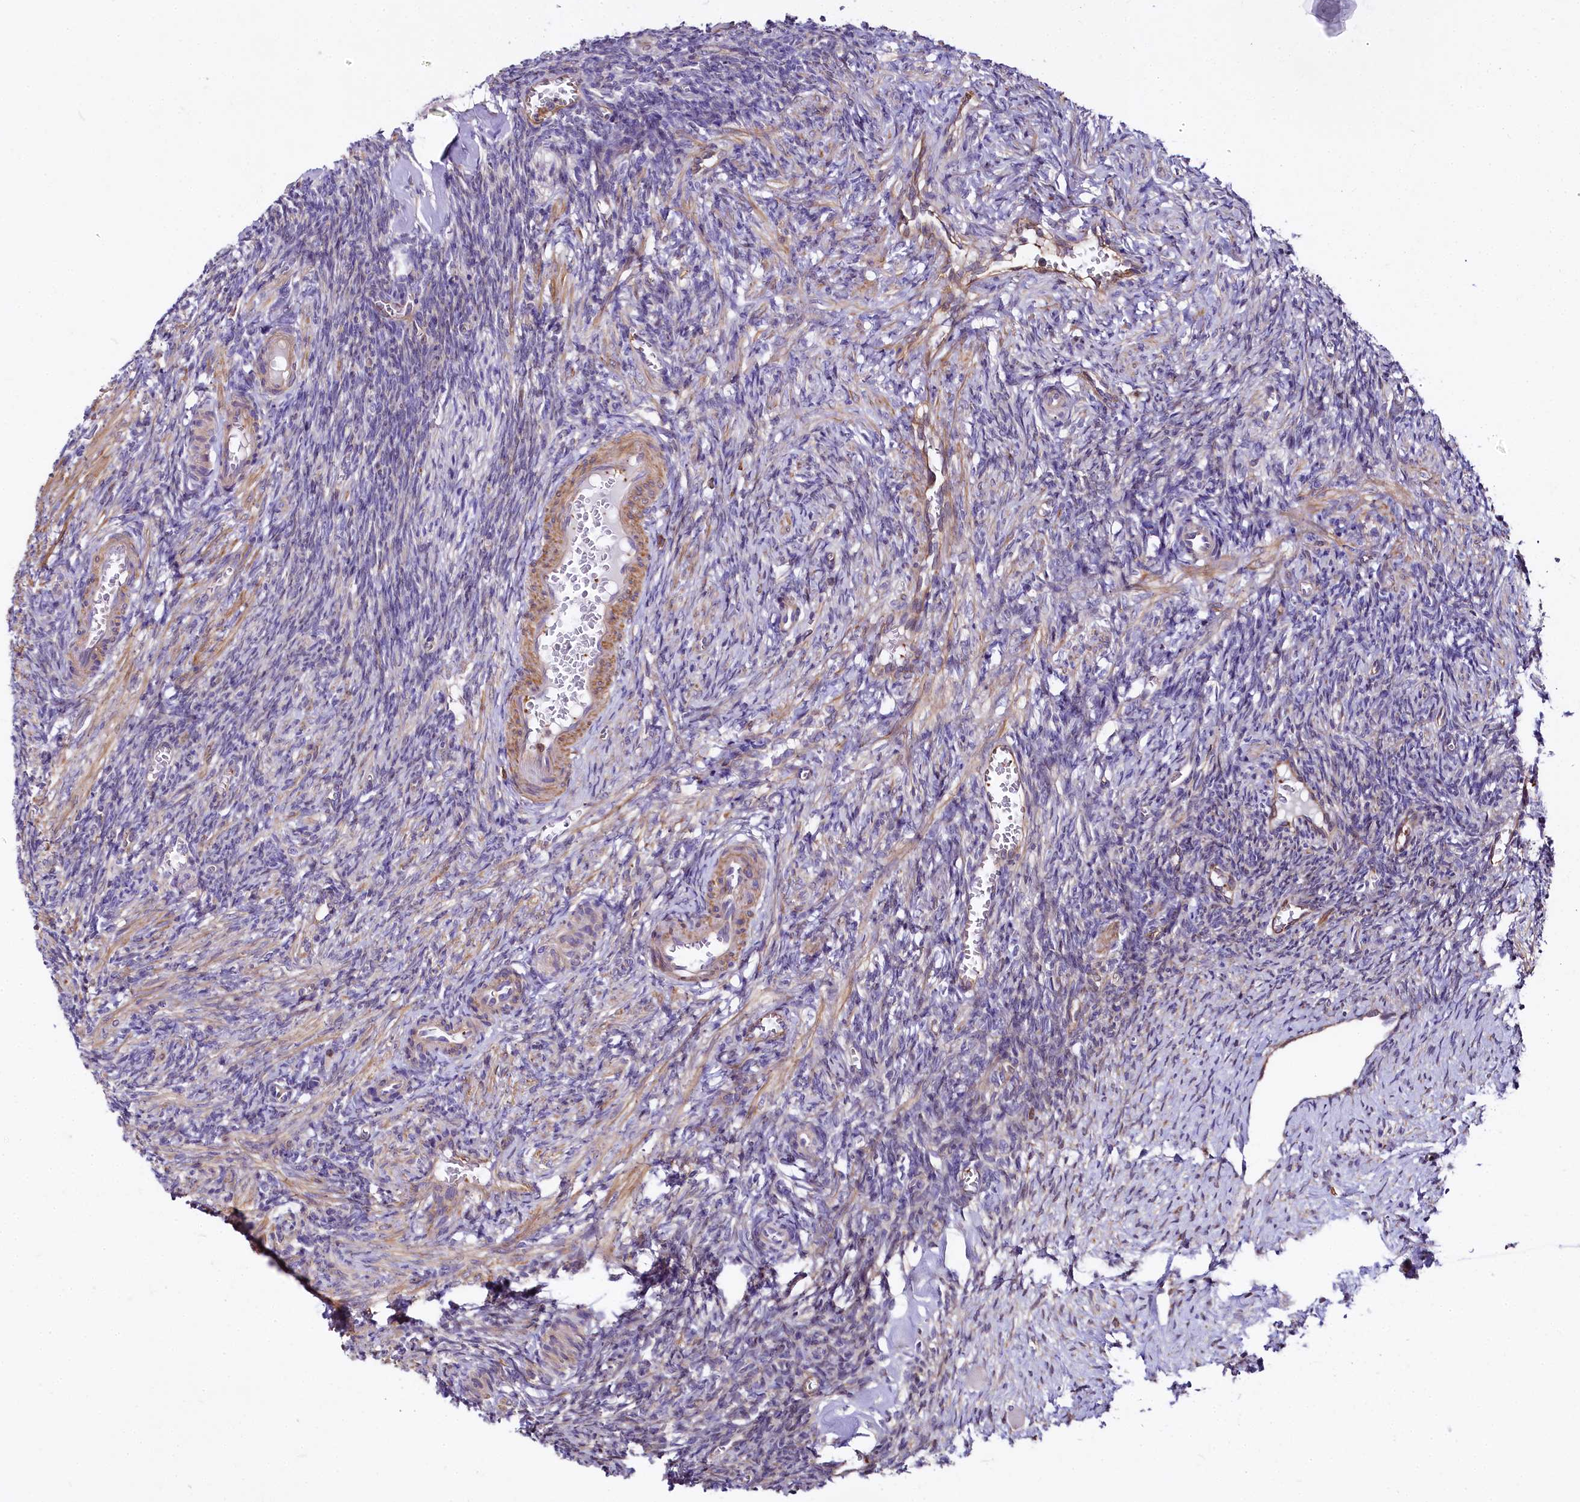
{"staining": {"intensity": "negative", "quantity": "none", "location": "none"}, "tissue": "ovary", "cell_type": "Ovarian stroma cells", "image_type": "normal", "snomed": [{"axis": "morphology", "description": "Normal tissue, NOS"}, {"axis": "topography", "description": "Ovary"}], "caption": "Micrograph shows no significant protein expression in ovarian stroma cells of benign ovary. The staining is performed using DAB brown chromogen with nuclei counter-stained in using hematoxylin.", "gene": "FCHSD2", "patient": {"sex": "female", "age": 27}}